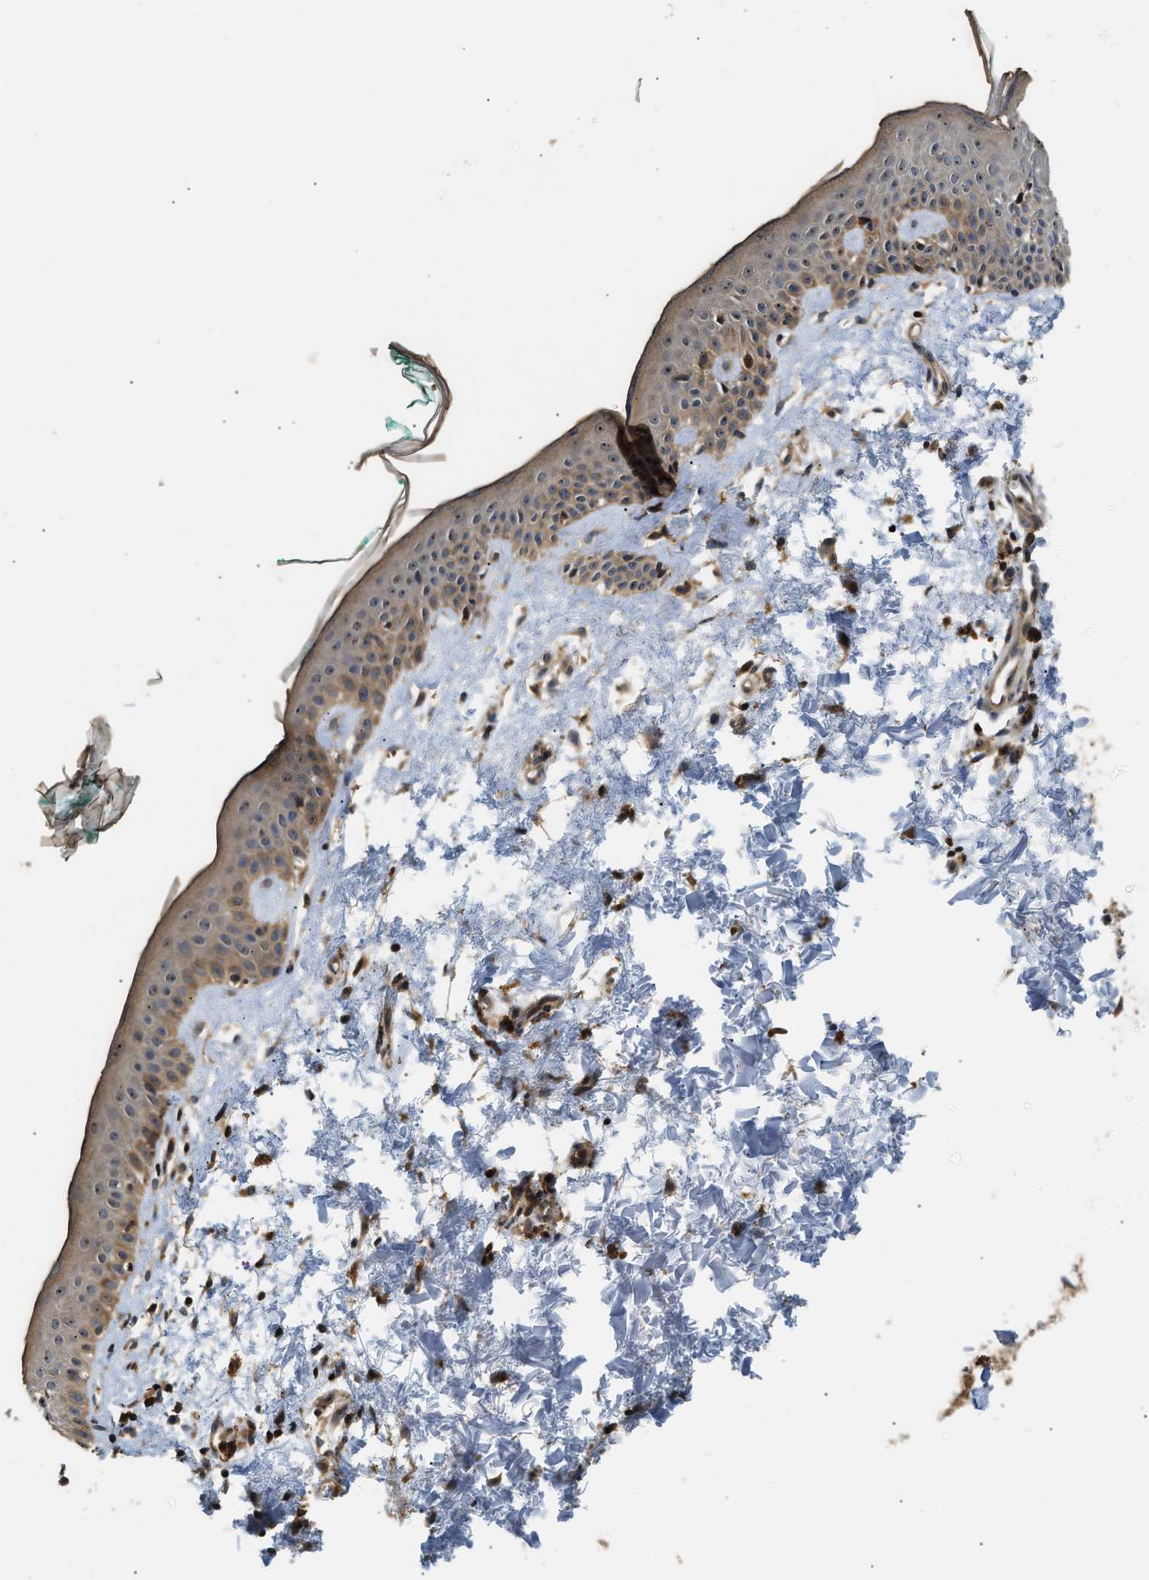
{"staining": {"intensity": "moderate", "quantity": ">75%", "location": "cytoplasmic/membranous"}, "tissue": "skin cancer", "cell_type": "Tumor cells", "image_type": "cancer", "snomed": [{"axis": "morphology", "description": "Basal cell carcinoma"}, {"axis": "topography", "description": "Skin"}], "caption": "Human skin cancer stained for a protein (brown) reveals moderate cytoplasmic/membranous positive staining in about >75% of tumor cells.", "gene": "SNX5", "patient": {"sex": "male", "age": 60}}